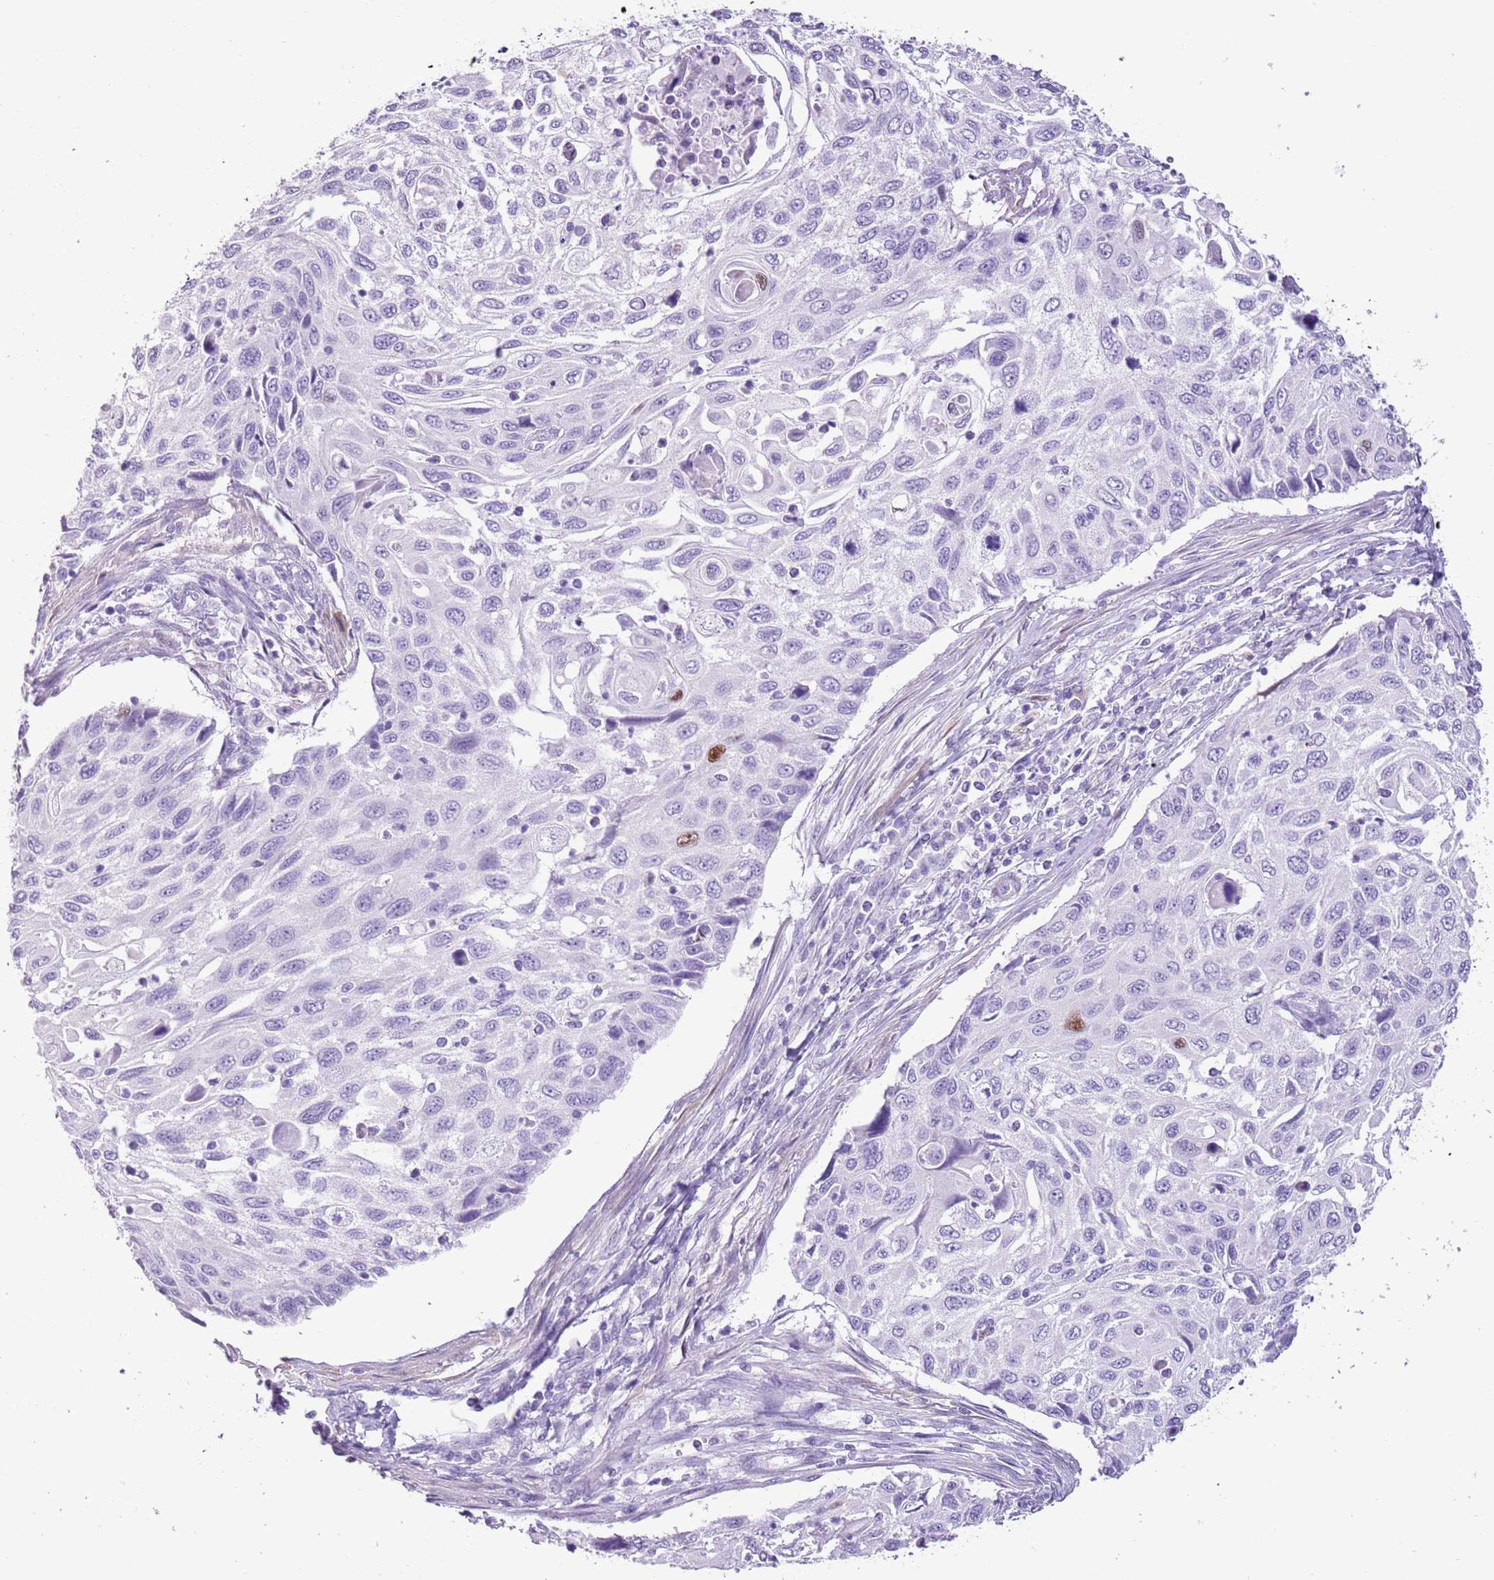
{"staining": {"intensity": "negative", "quantity": "none", "location": "none"}, "tissue": "cervical cancer", "cell_type": "Tumor cells", "image_type": "cancer", "snomed": [{"axis": "morphology", "description": "Squamous cell carcinoma, NOS"}, {"axis": "topography", "description": "Cervix"}], "caption": "Squamous cell carcinoma (cervical) was stained to show a protein in brown. There is no significant staining in tumor cells. (DAB (3,3'-diaminobenzidine) immunohistochemistry (IHC) visualized using brightfield microscopy, high magnification).", "gene": "SLC7A14", "patient": {"sex": "female", "age": 70}}